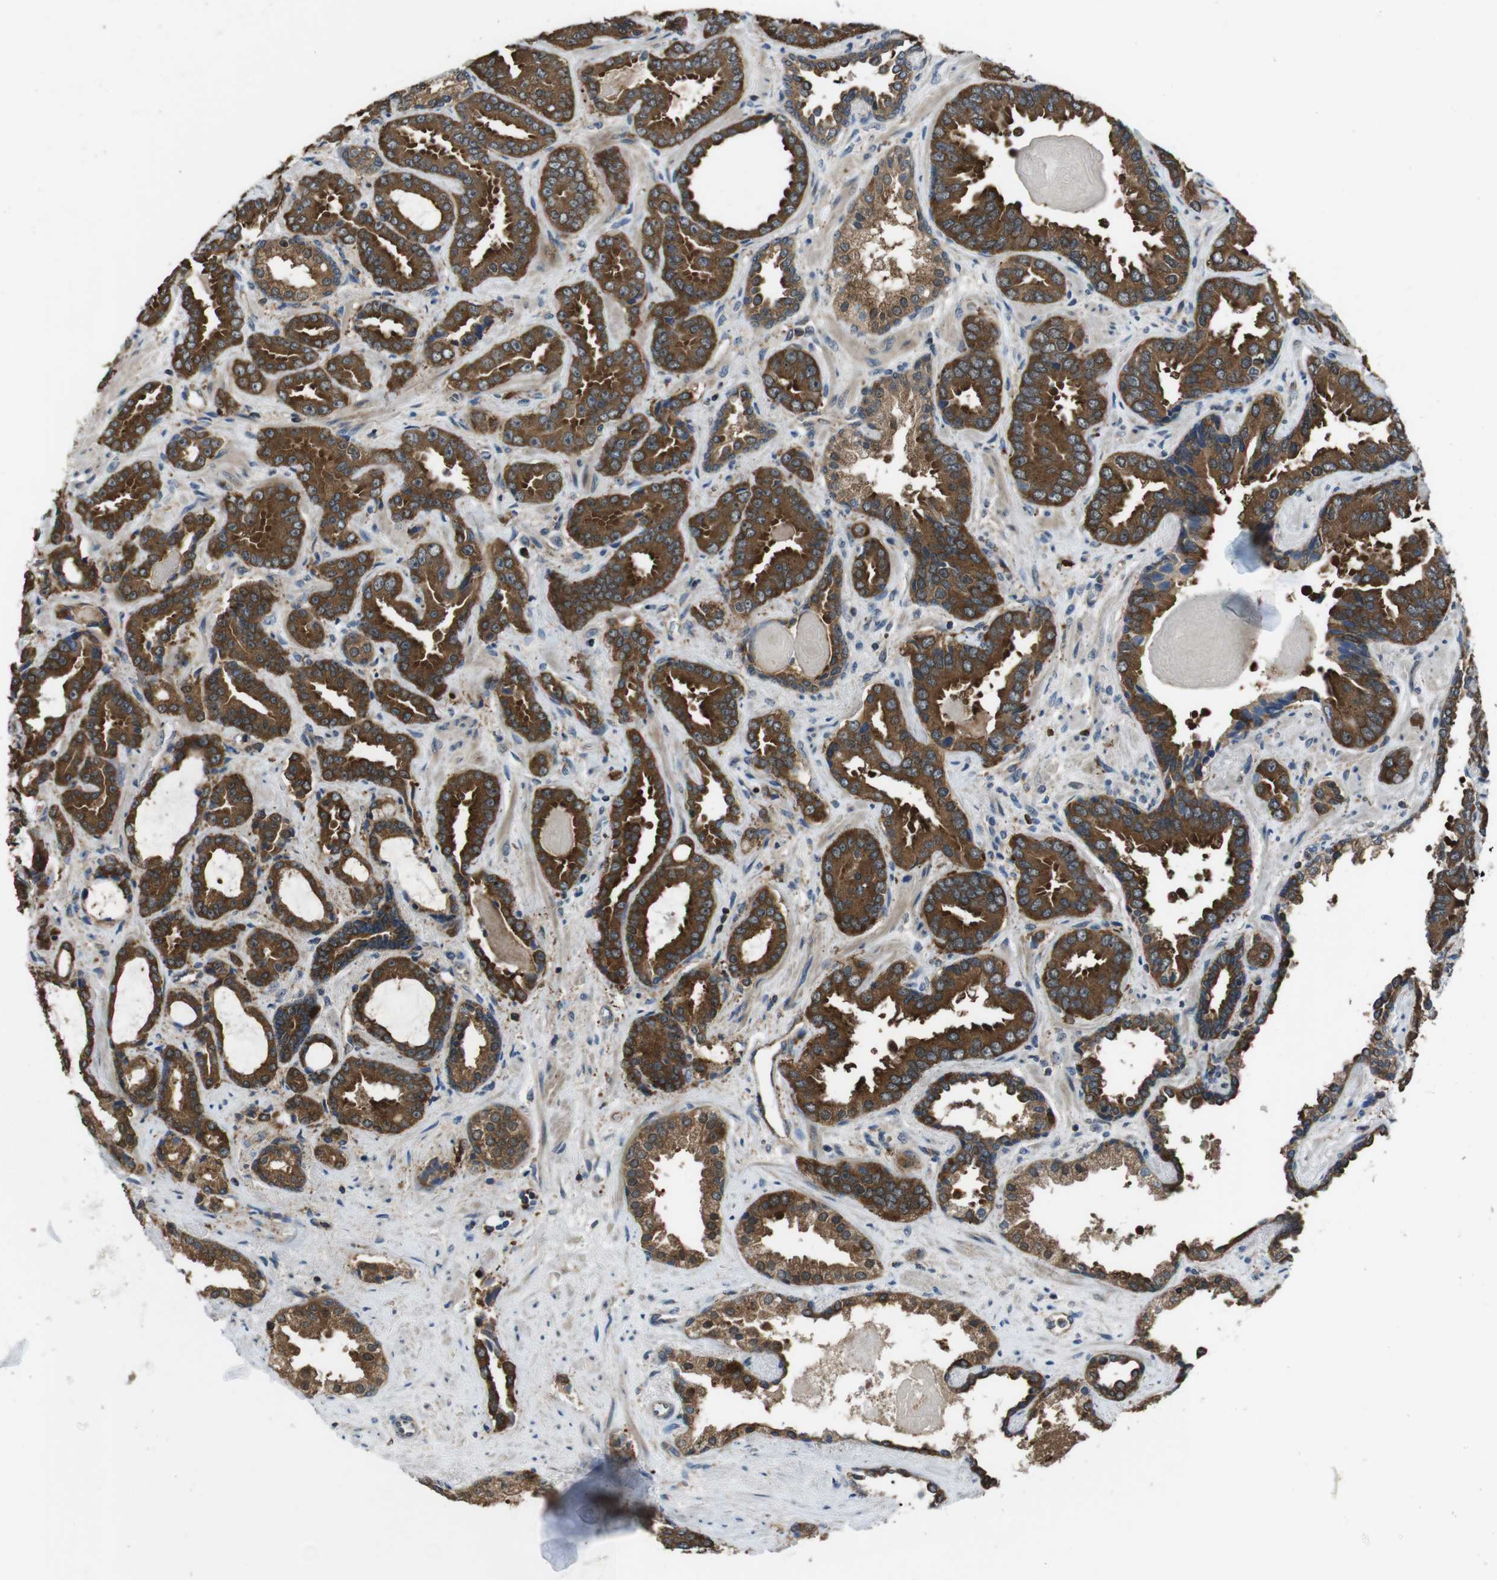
{"staining": {"intensity": "strong", "quantity": ">75%", "location": "cytoplasmic/membranous"}, "tissue": "prostate cancer", "cell_type": "Tumor cells", "image_type": "cancer", "snomed": [{"axis": "morphology", "description": "Adenocarcinoma, Low grade"}, {"axis": "topography", "description": "Prostate"}], "caption": "Prostate low-grade adenocarcinoma stained for a protein displays strong cytoplasmic/membranous positivity in tumor cells.", "gene": "SLC22A23", "patient": {"sex": "male", "age": 60}}